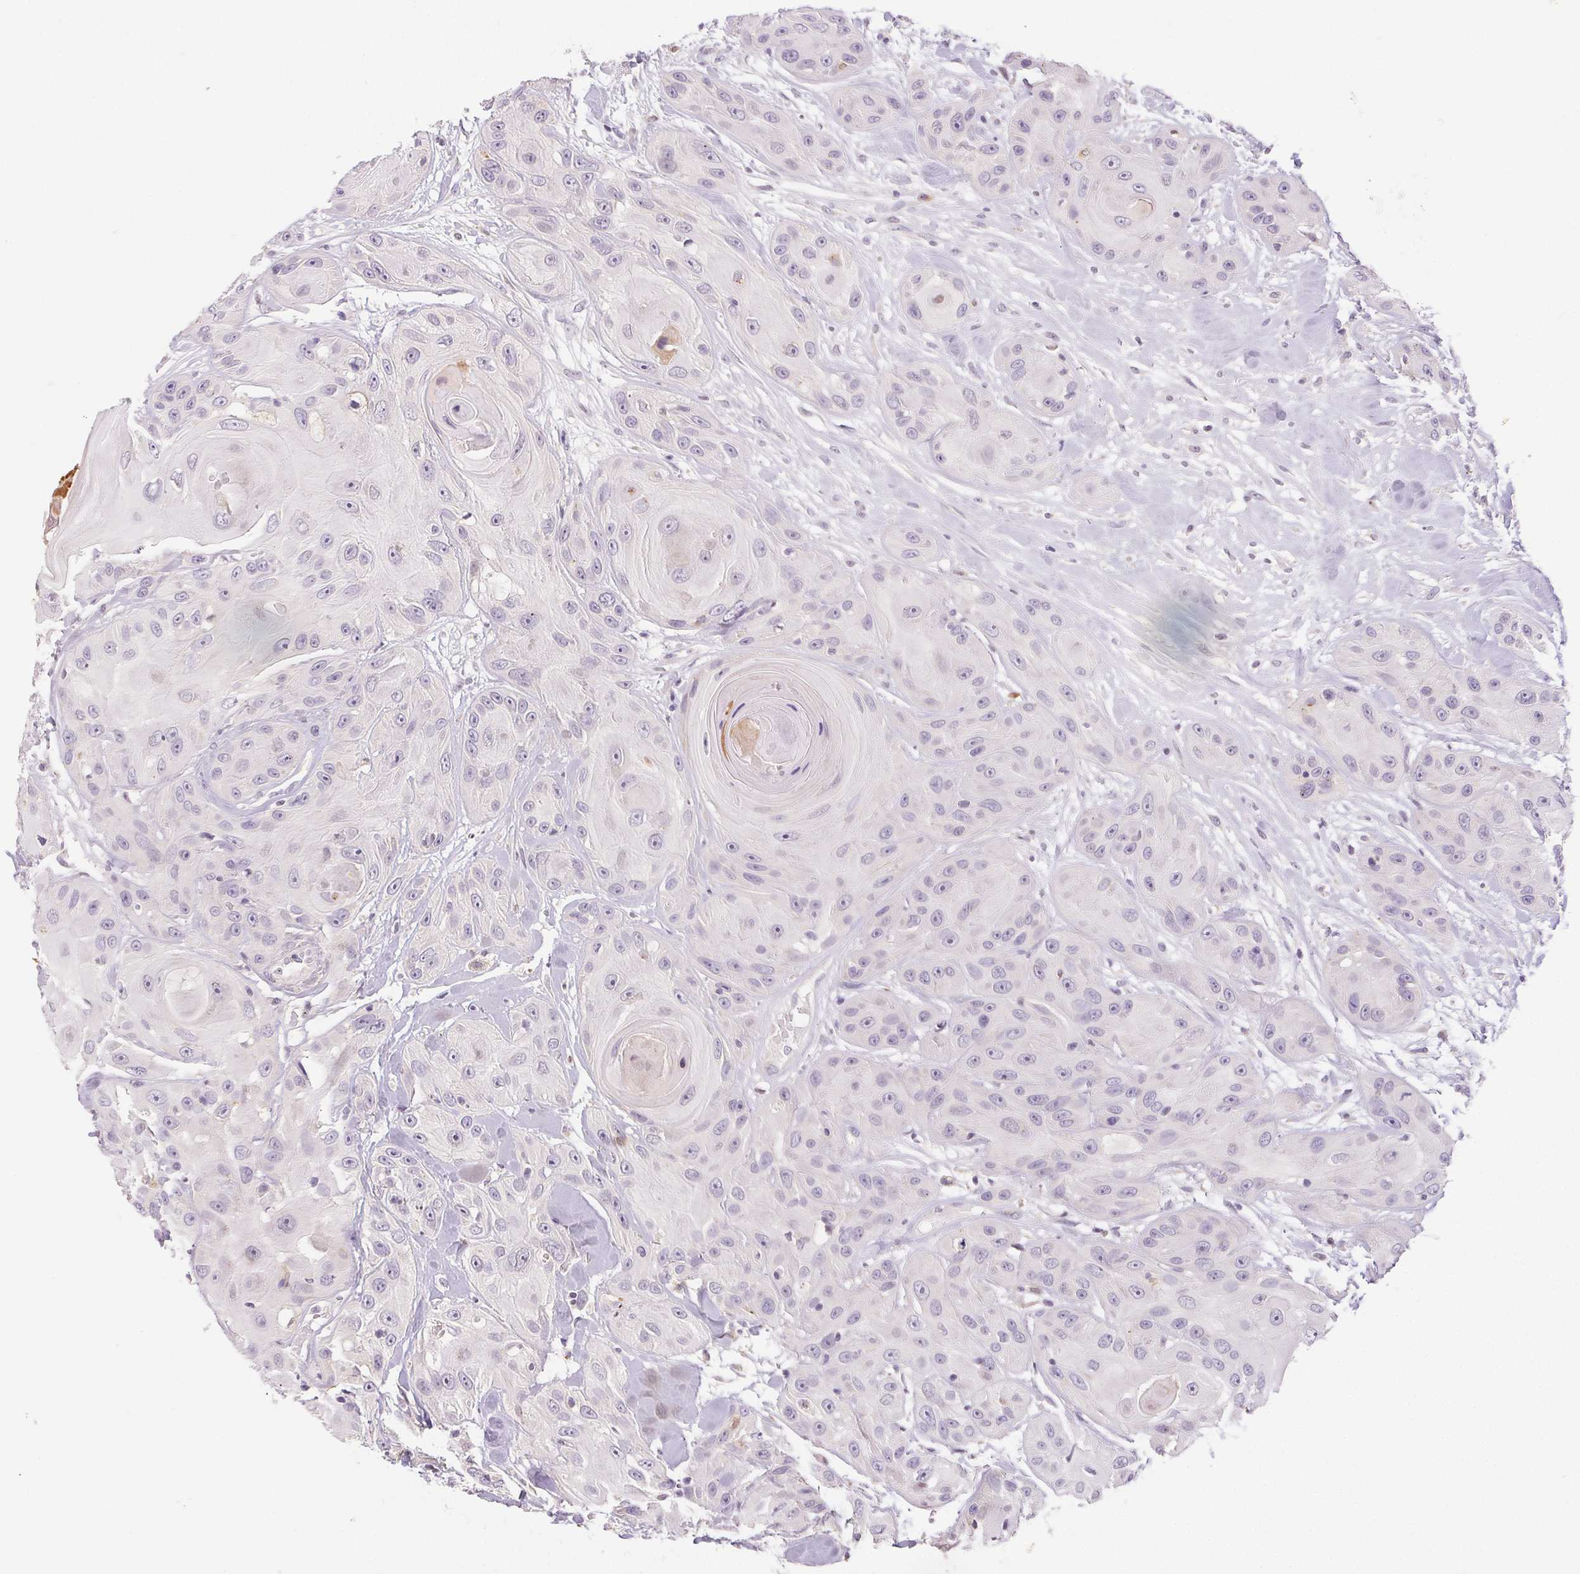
{"staining": {"intensity": "negative", "quantity": "none", "location": "none"}, "tissue": "head and neck cancer", "cell_type": "Tumor cells", "image_type": "cancer", "snomed": [{"axis": "morphology", "description": "Squamous cell carcinoma, NOS"}, {"axis": "topography", "description": "Oral tissue"}, {"axis": "topography", "description": "Head-Neck"}], "caption": "This photomicrograph is of head and neck cancer (squamous cell carcinoma) stained with immunohistochemistry to label a protein in brown with the nuclei are counter-stained blue. There is no positivity in tumor cells. (DAB immunohistochemistry with hematoxylin counter stain).", "gene": "RPGRIP1", "patient": {"sex": "male", "age": 77}}